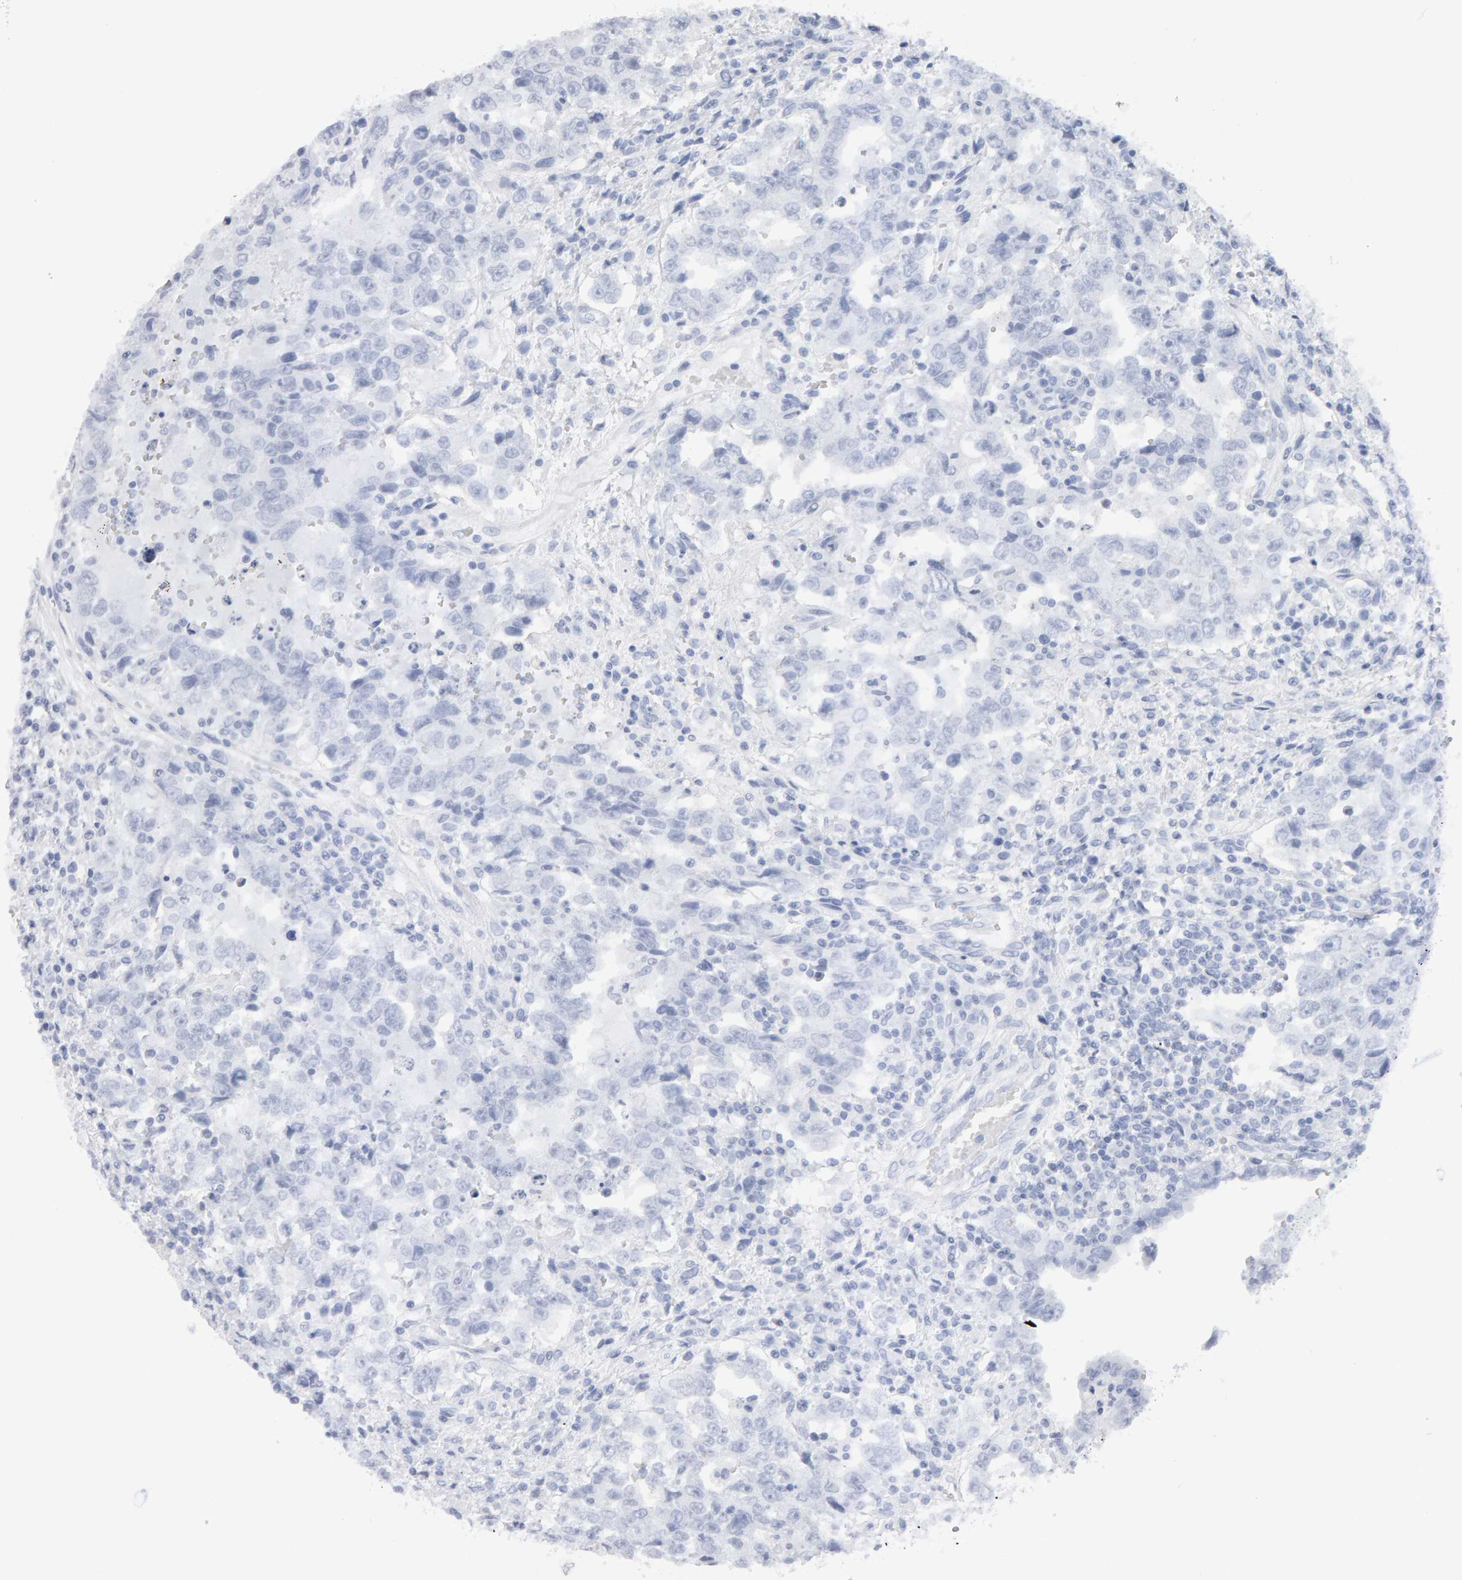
{"staining": {"intensity": "negative", "quantity": "none", "location": "none"}, "tissue": "testis cancer", "cell_type": "Tumor cells", "image_type": "cancer", "snomed": [{"axis": "morphology", "description": "Carcinoma, Embryonal, NOS"}, {"axis": "topography", "description": "Testis"}], "caption": "IHC photomicrograph of neoplastic tissue: testis cancer (embryonal carcinoma) stained with DAB (3,3'-diaminobenzidine) demonstrates no significant protein staining in tumor cells.", "gene": "METRNL", "patient": {"sex": "male", "age": 26}}